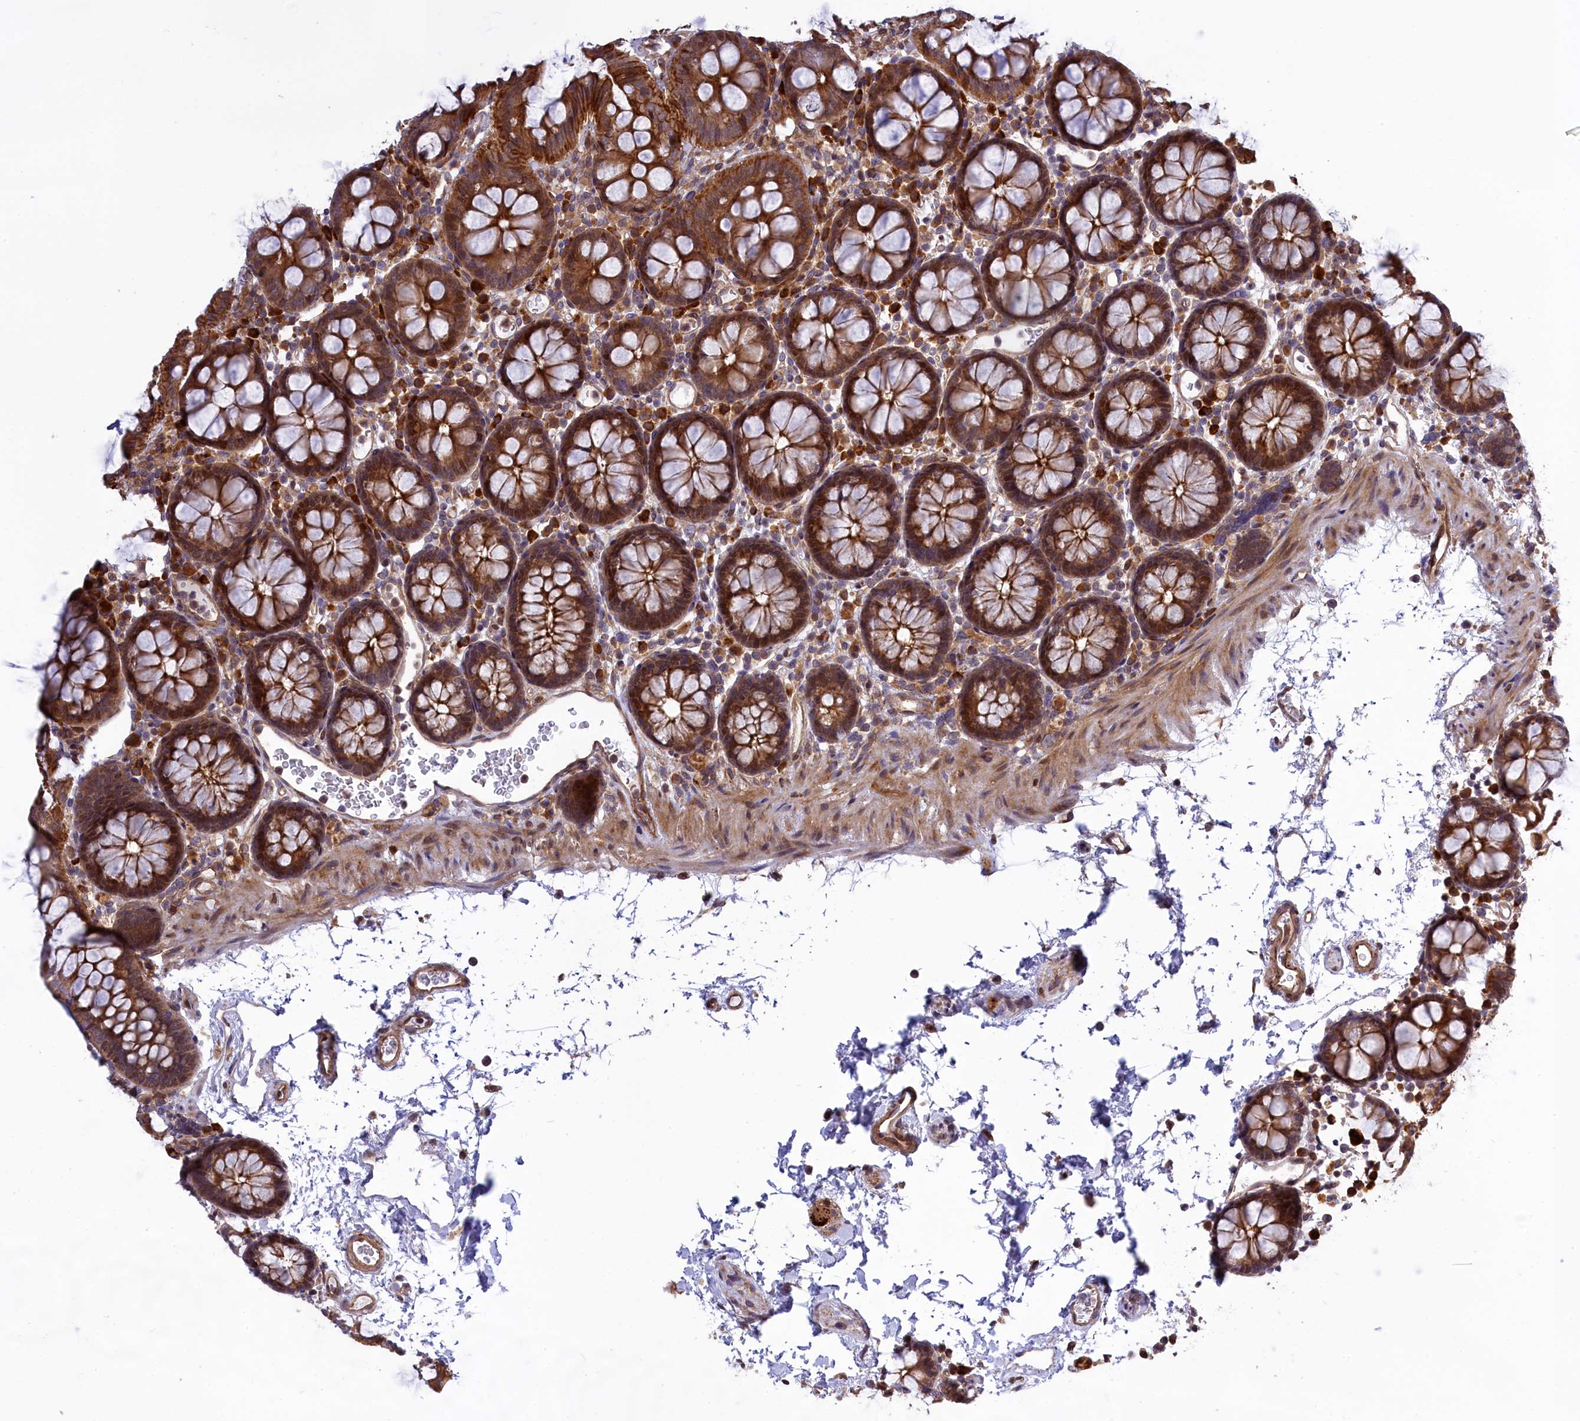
{"staining": {"intensity": "moderate", "quantity": ">75%", "location": "cytoplasmic/membranous"}, "tissue": "colon", "cell_type": "Endothelial cells", "image_type": "normal", "snomed": [{"axis": "morphology", "description": "Normal tissue, NOS"}, {"axis": "topography", "description": "Colon"}], "caption": "Immunohistochemical staining of unremarkable colon displays >75% levels of moderate cytoplasmic/membranous protein staining in about >75% of endothelial cells. The staining is performed using DAB brown chromogen to label protein expression. The nuclei are counter-stained blue using hematoxylin.", "gene": "DDX60L", "patient": {"sex": "male", "age": 75}}